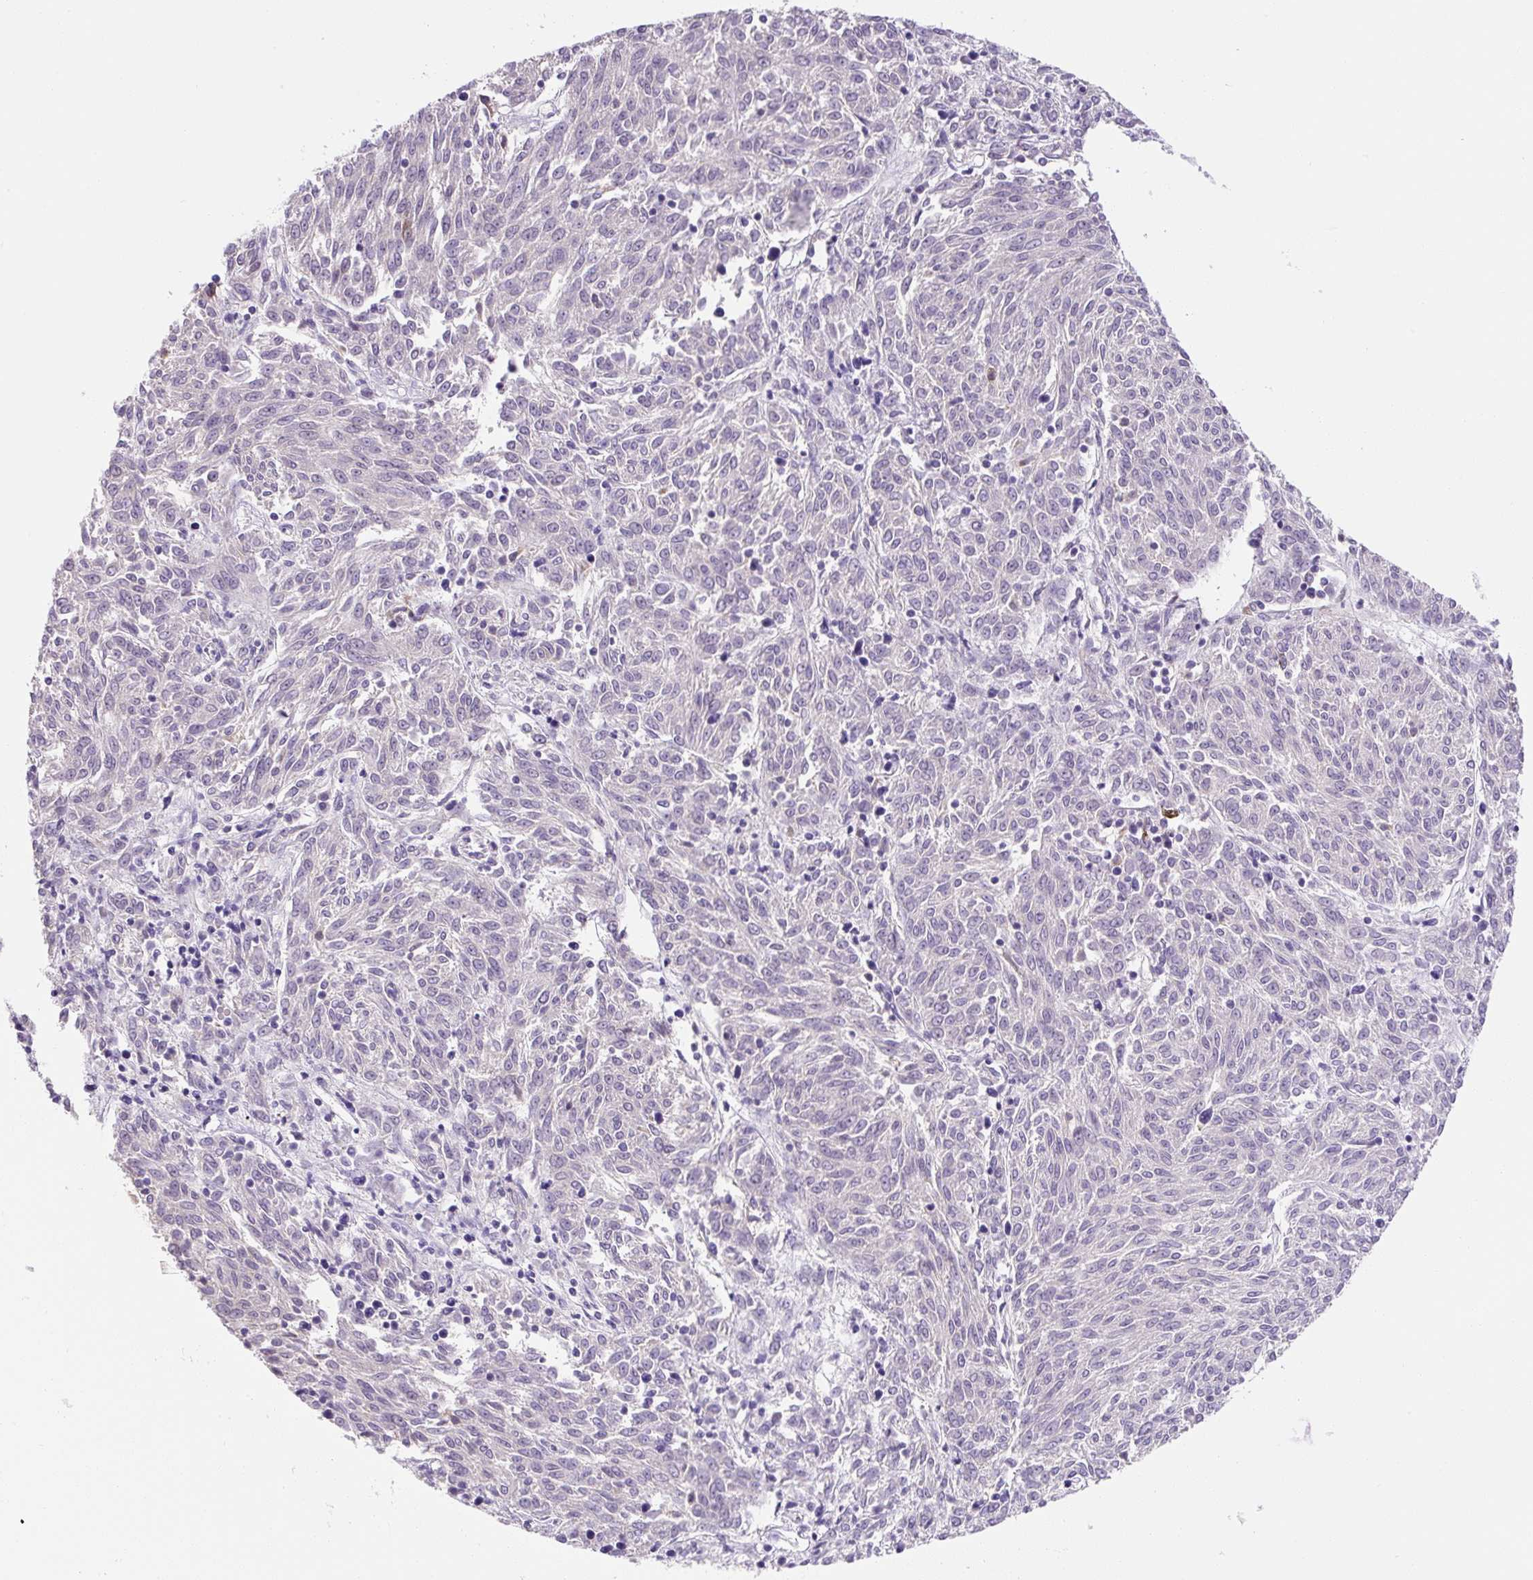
{"staining": {"intensity": "negative", "quantity": "none", "location": "none"}, "tissue": "melanoma", "cell_type": "Tumor cells", "image_type": "cancer", "snomed": [{"axis": "morphology", "description": "Malignant melanoma, NOS"}, {"axis": "topography", "description": "Skin"}], "caption": "Immunohistochemical staining of human melanoma exhibits no significant expression in tumor cells. (DAB (3,3'-diaminobenzidine) IHC with hematoxylin counter stain).", "gene": "PLA2G4A", "patient": {"sex": "female", "age": 72}}